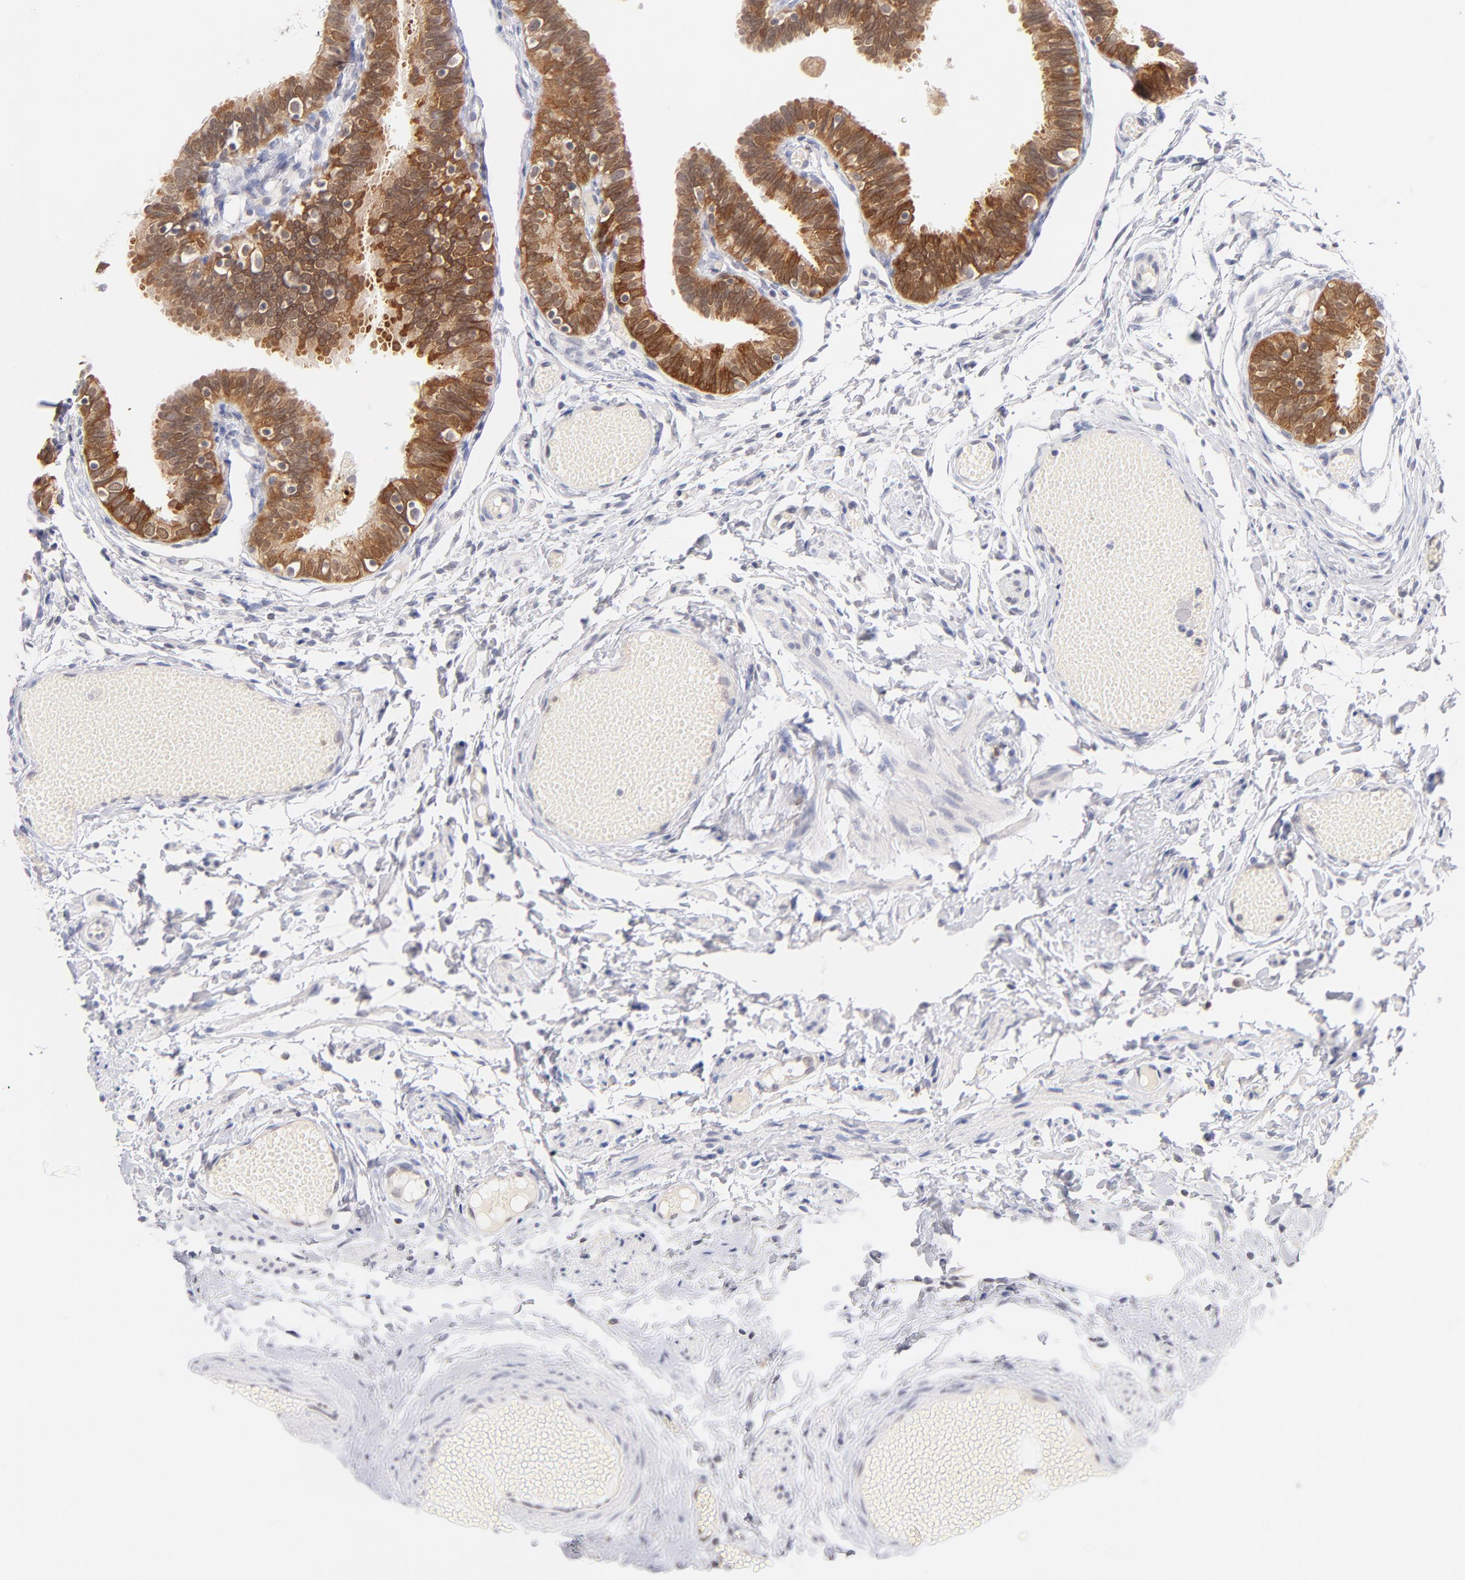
{"staining": {"intensity": "strong", "quantity": ">75%", "location": "cytoplasmic/membranous,nuclear"}, "tissue": "fallopian tube", "cell_type": "Glandular cells", "image_type": "normal", "snomed": [{"axis": "morphology", "description": "Normal tissue, NOS"}, {"axis": "topography", "description": "Fallopian tube"}], "caption": "A brown stain labels strong cytoplasmic/membranous,nuclear staining of a protein in glandular cells of normal fallopian tube. The staining was performed using DAB (3,3'-diaminobenzidine), with brown indicating positive protein expression. Nuclei are stained blue with hematoxylin.", "gene": "CASP6", "patient": {"sex": "female", "age": 46}}